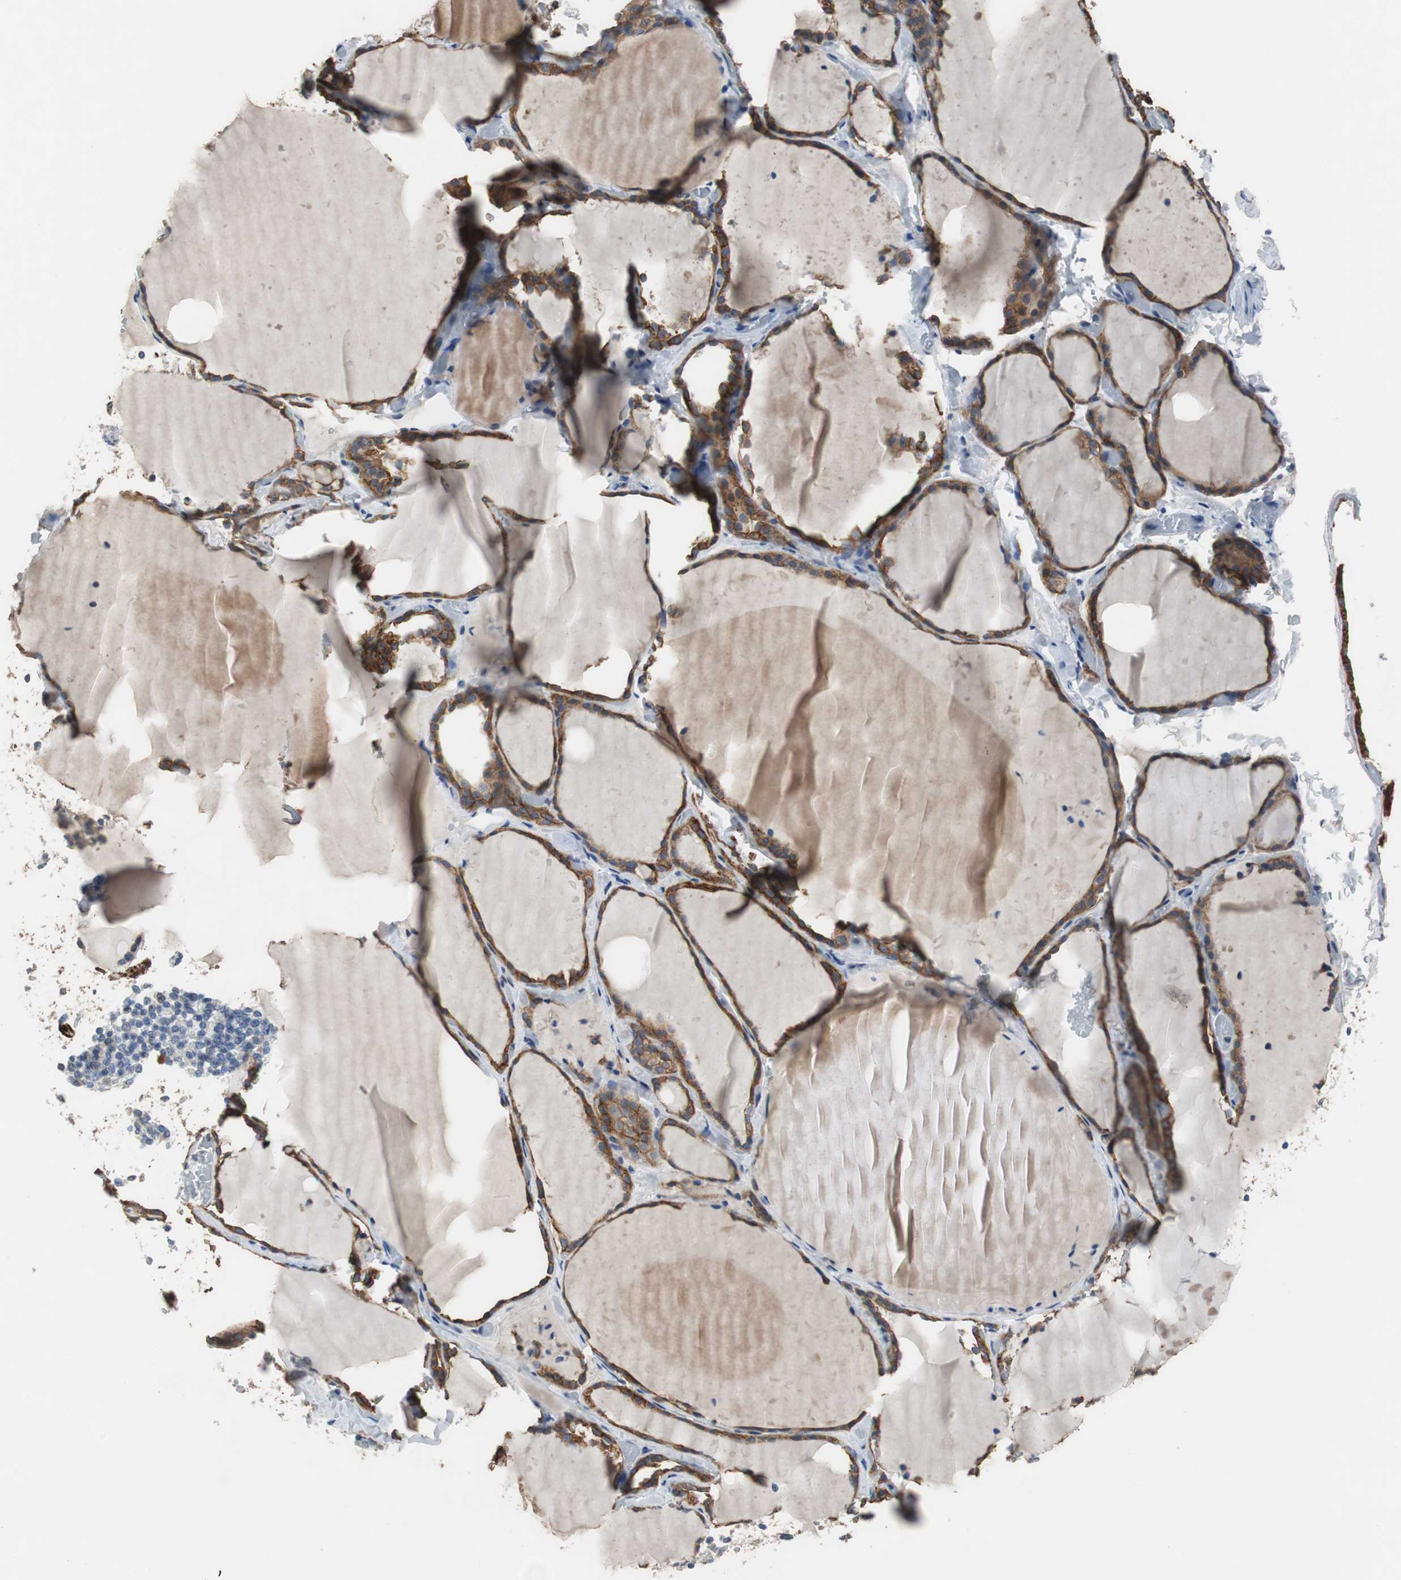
{"staining": {"intensity": "moderate", "quantity": ">75%", "location": "cytoplasmic/membranous"}, "tissue": "thyroid gland", "cell_type": "Glandular cells", "image_type": "normal", "snomed": [{"axis": "morphology", "description": "Normal tissue, NOS"}, {"axis": "topography", "description": "Thyroid gland"}], "caption": "Immunohistochemical staining of benign human thyroid gland displays moderate cytoplasmic/membranous protein expression in approximately >75% of glandular cells. (Stains: DAB in brown, nuclei in blue, Microscopy: brightfield microscopy at high magnification).", "gene": "USP10", "patient": {"sex": "female", "age": 22}}